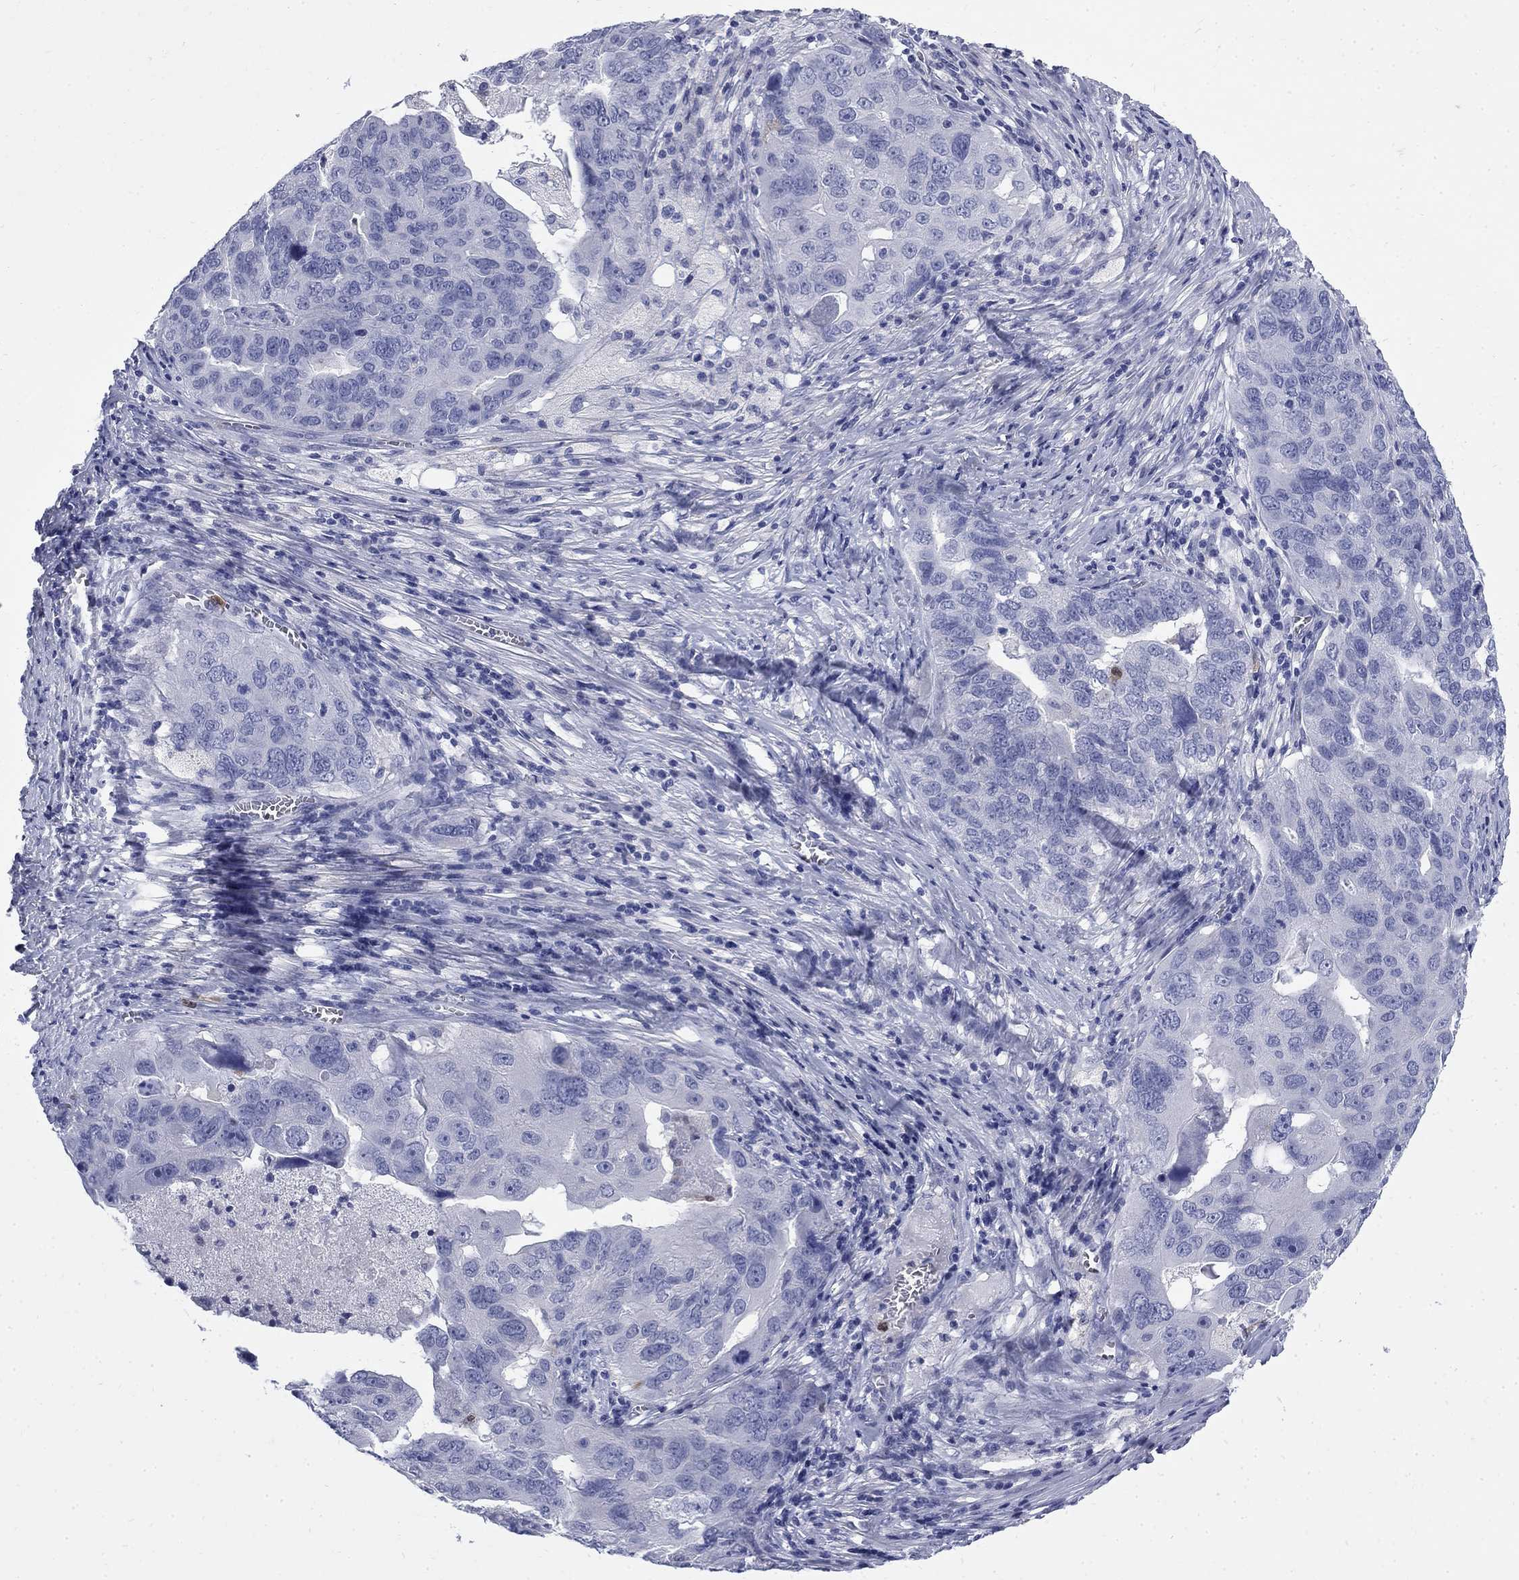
{"staining": {"intensity": "negative", "quantity": "none", "location": "none"}, "tissue": "ovarian cancer", "cell_type": "Tumor cells", "image_type": "cancer", "snomed": [{"axis": "morphology", "description": "Carcinoma, endometroid"}, {"axis": "topography", "description": "Soft tissue"}, {"axis": "topography", "description": "Ovary"}], "caption": "The histopathology image shows no significant staining in tumor cells of ovarian endometroid carcinoma.", "gene": "SERPINB2", "patient": {"sex": "female", "age": 52}}